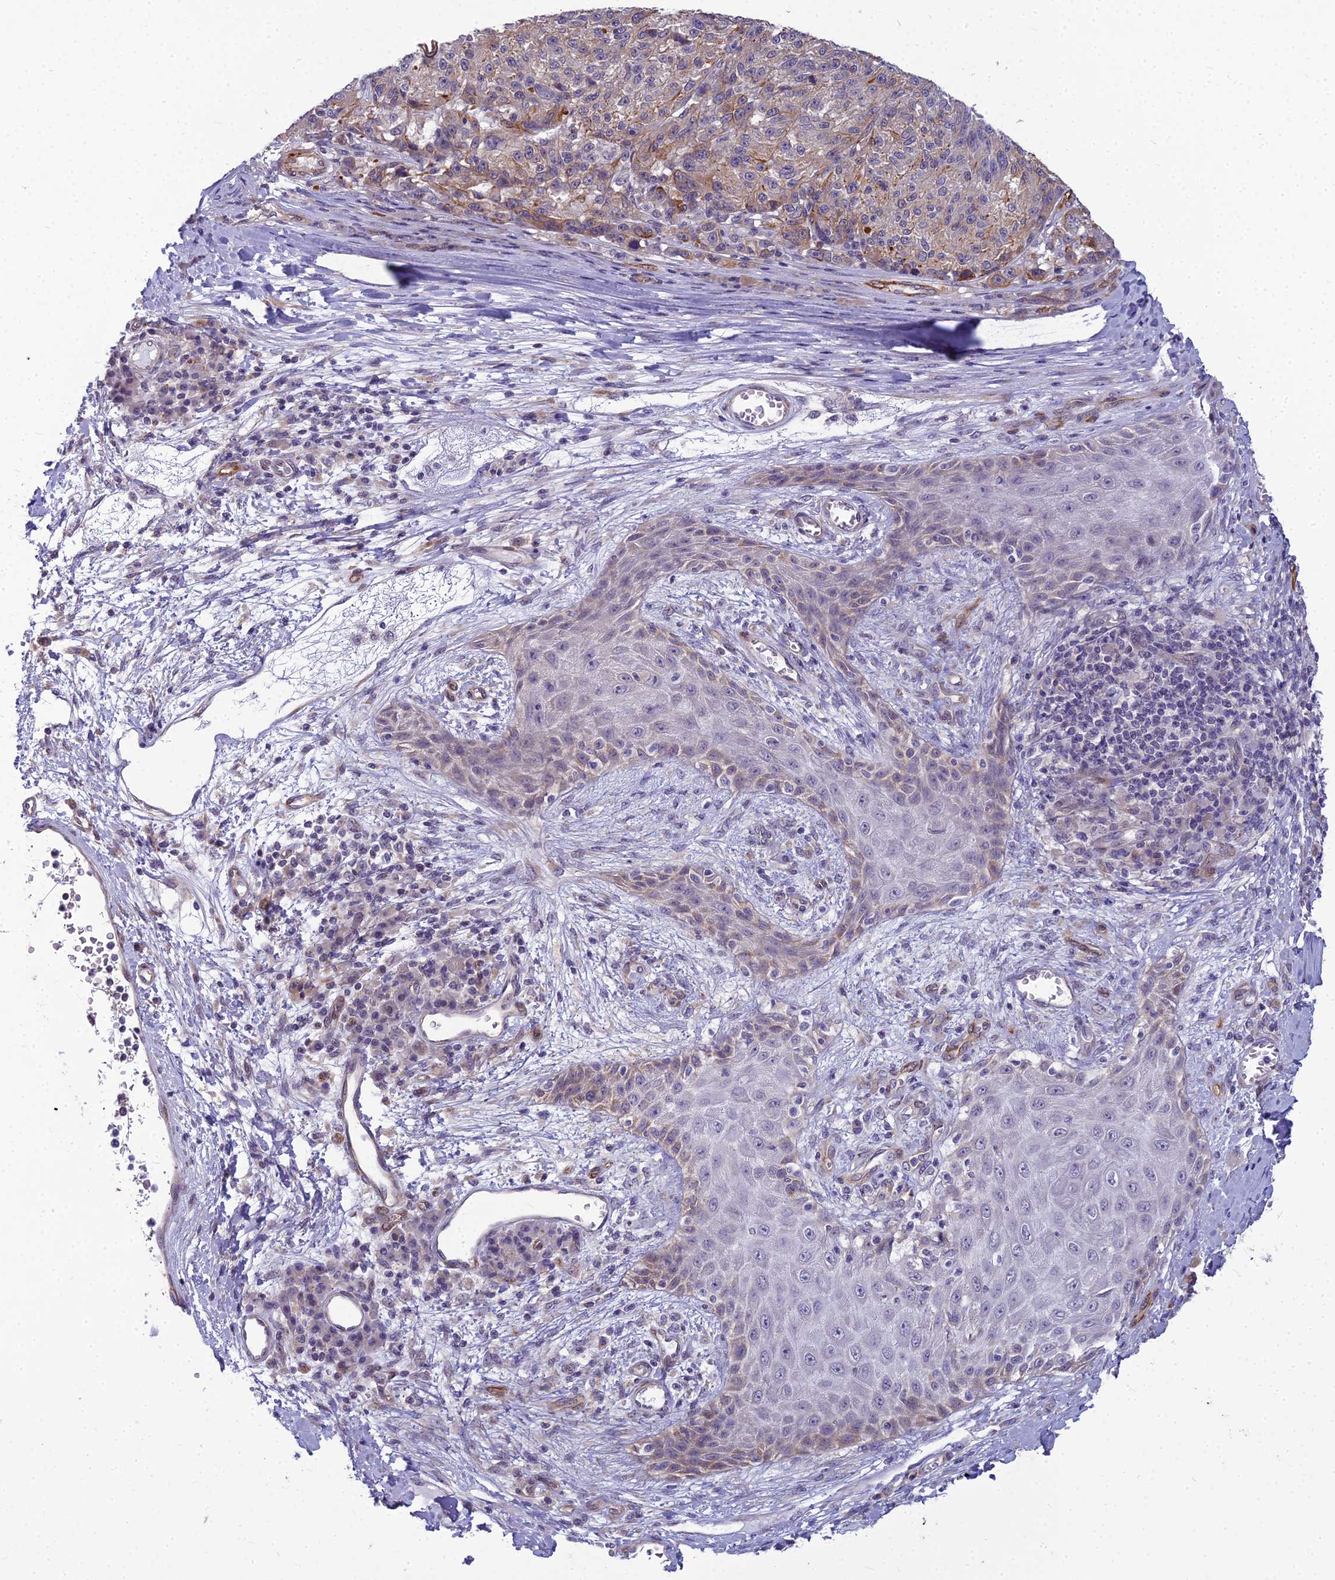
{"staining": {"intensity": "weak", "quantity": "25%-75%", "location": "cytoplasmic/membranous"}, "tissue": "melanoma", "cell_type": "Tumor cells", "image_type": "cancer", "snomed": [{"axis": "morphology", "description": "Malignant melanoma, NOS"}, {"axis": "topography", "description": "Skin"}], "caption": "High-magnification brightfield microscopy of malignant melanoma stained with DAB (brown) and counterstained with hematoxylin (blue). tumor cells exhibit weak cytoplasmic/membranous positivity is seen in about25%-75% of cells. The staining was performed using DAB to visualize the protein expression in brown, while the nuclei were stained in blue with hematoxylin (Magnification: 20x).", "gene": "RGL3", "patient": {"sex": "male", "age": 53}}